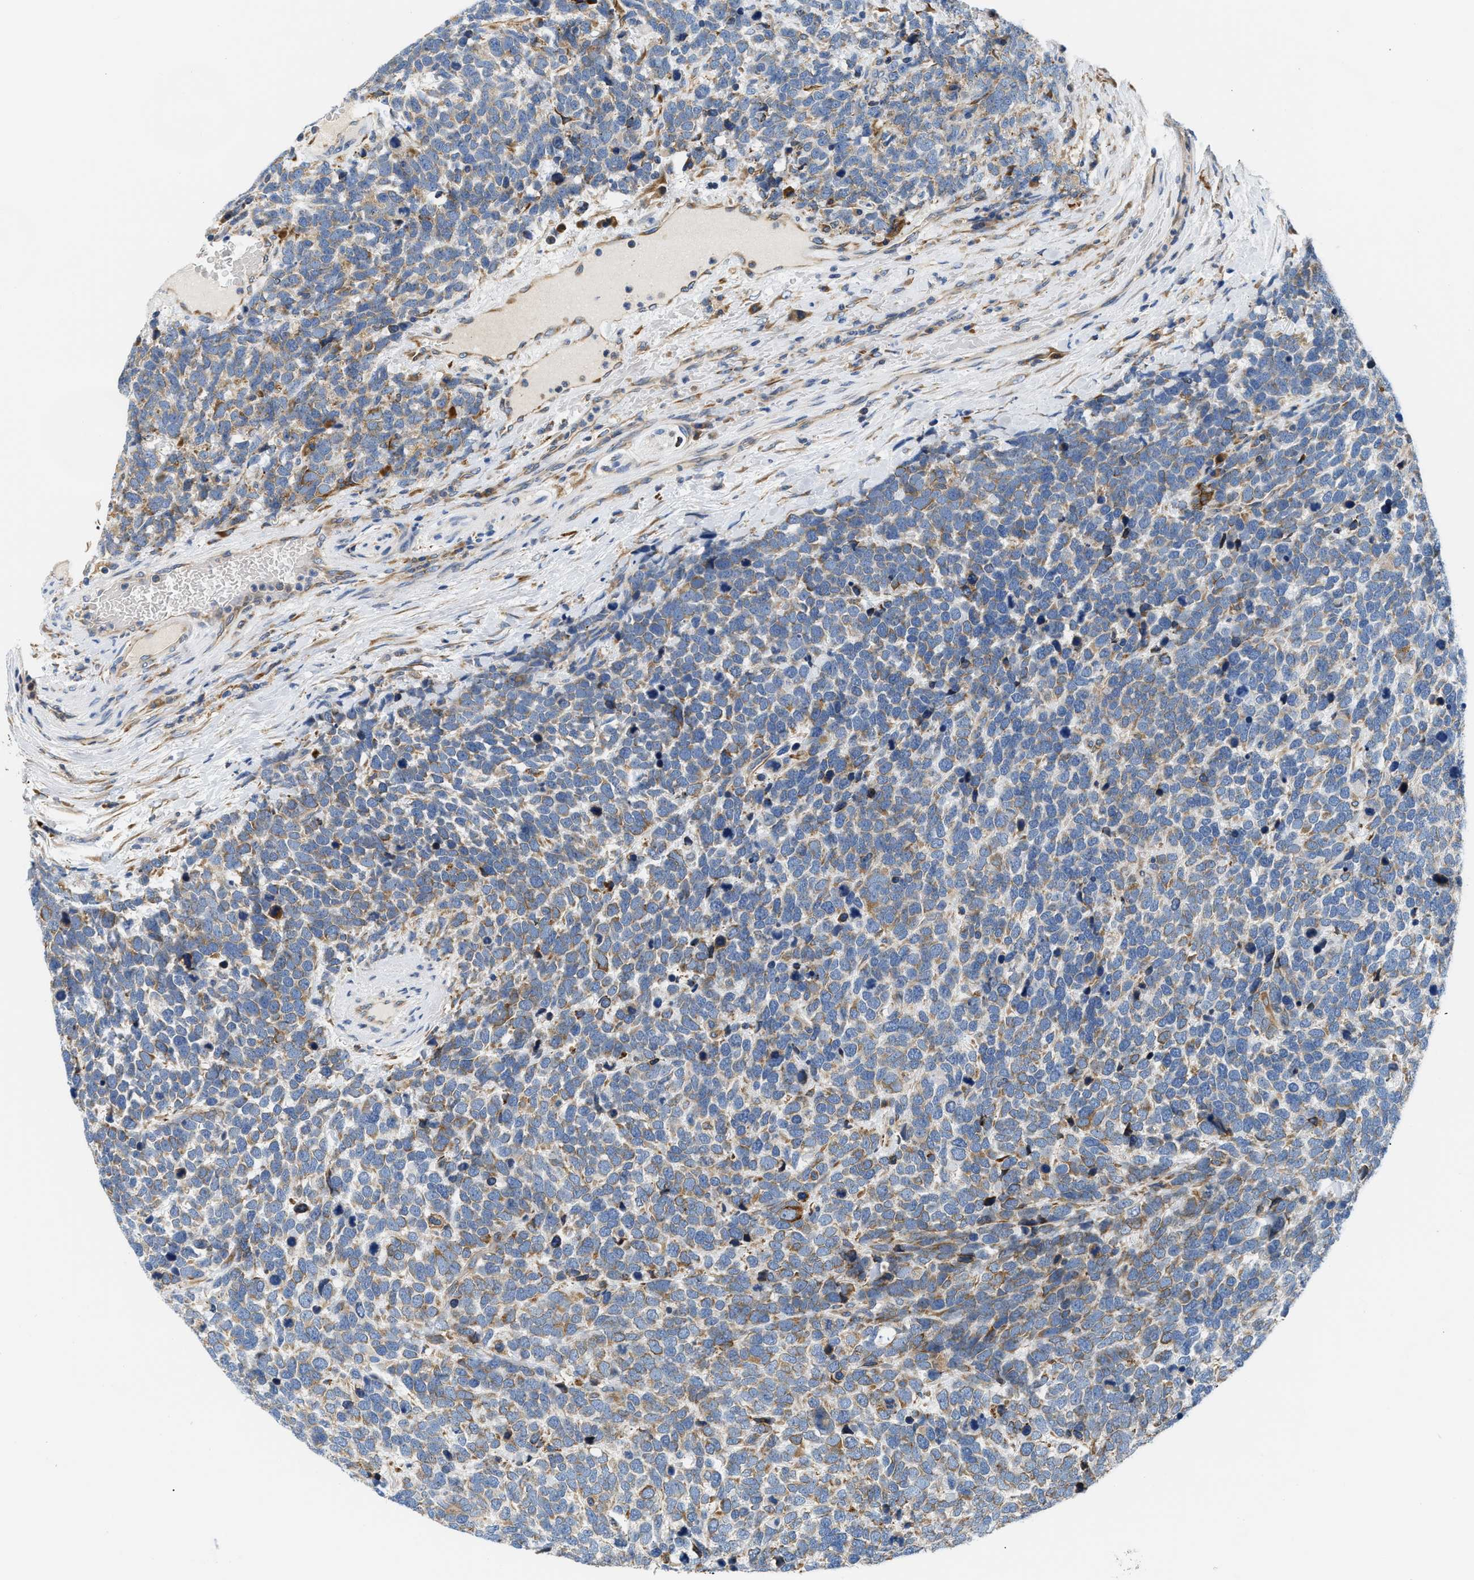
{"staining": {"intensity": "moderate", "quantity": "25%-75%", "location": "cytoplasmic/membranous"}, "tissue": "urothelial cancer", "cell_type": "Tumor cells", "image_type": "cancer", "snomed": [{"axis": "morphology", "description": "Urothelial carcinoma, High grade"}, {"axis": "topography", "description": "Urinary bladder"}], "caption": "Immunohistochemical staining of urothelial cancer displays medium levels of moderate cytoplasmic/membranous staining in approximately 25%-75% of tumor cells.", "gene": "HDHD3", "patient": {"sex": "female", "age": 82}}